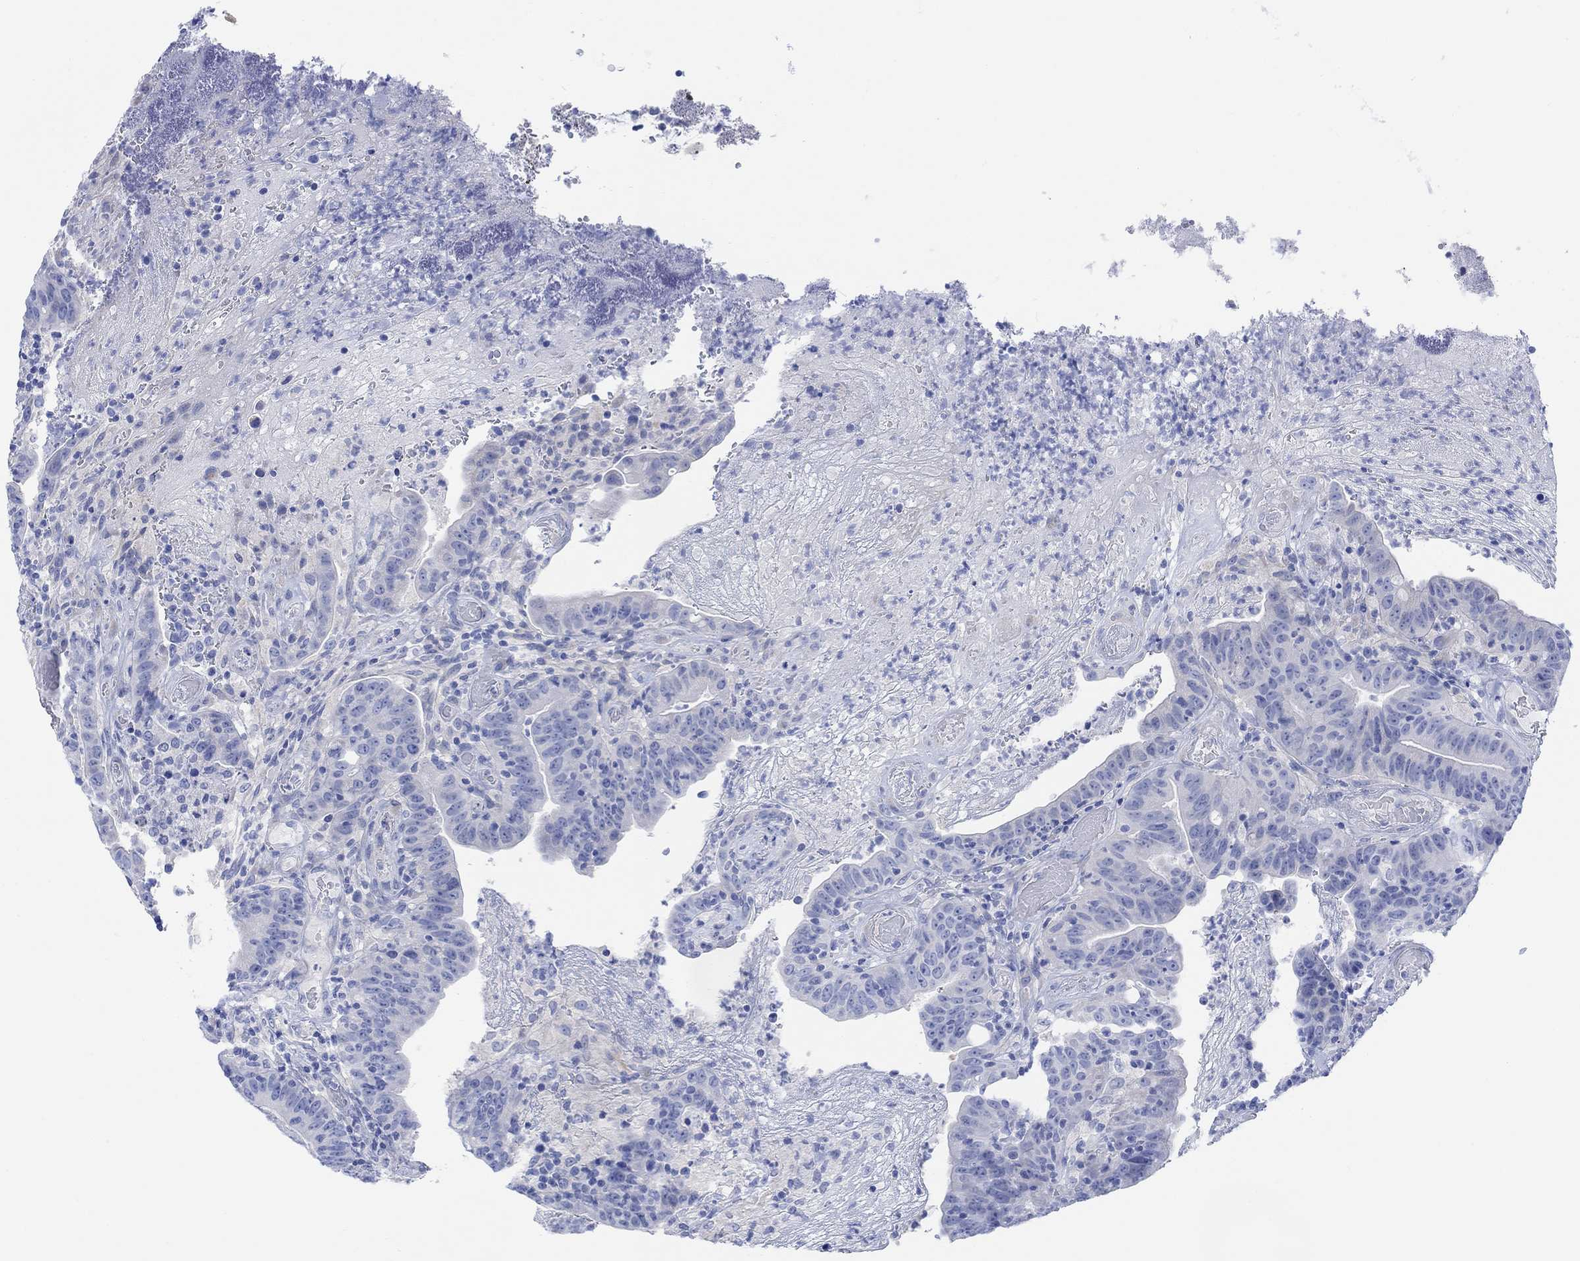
{"staining": {"intensity": "negative", "quantity": "none", "location": "none"}, "tissue": "colorectal cancer", "cell_type": "Tumor cells", "image_type": "cancer", "snomed": [{"axis": "morphology", "description": "Adenocarcinoma, NOS"}, {"axis": "topography", "description": "Colon"}], "caption": "The image shows no significant expression in tumor cells of adenocarcinoma (colorectal). Brightfield microscopy of IHC stained with DAB (3,3'-diaminobenzidine) (brown) and hematoxylin (blue), captured at high magnification.", "gene": "GNG13", "patient": {"sex": "female", "age": 75}}